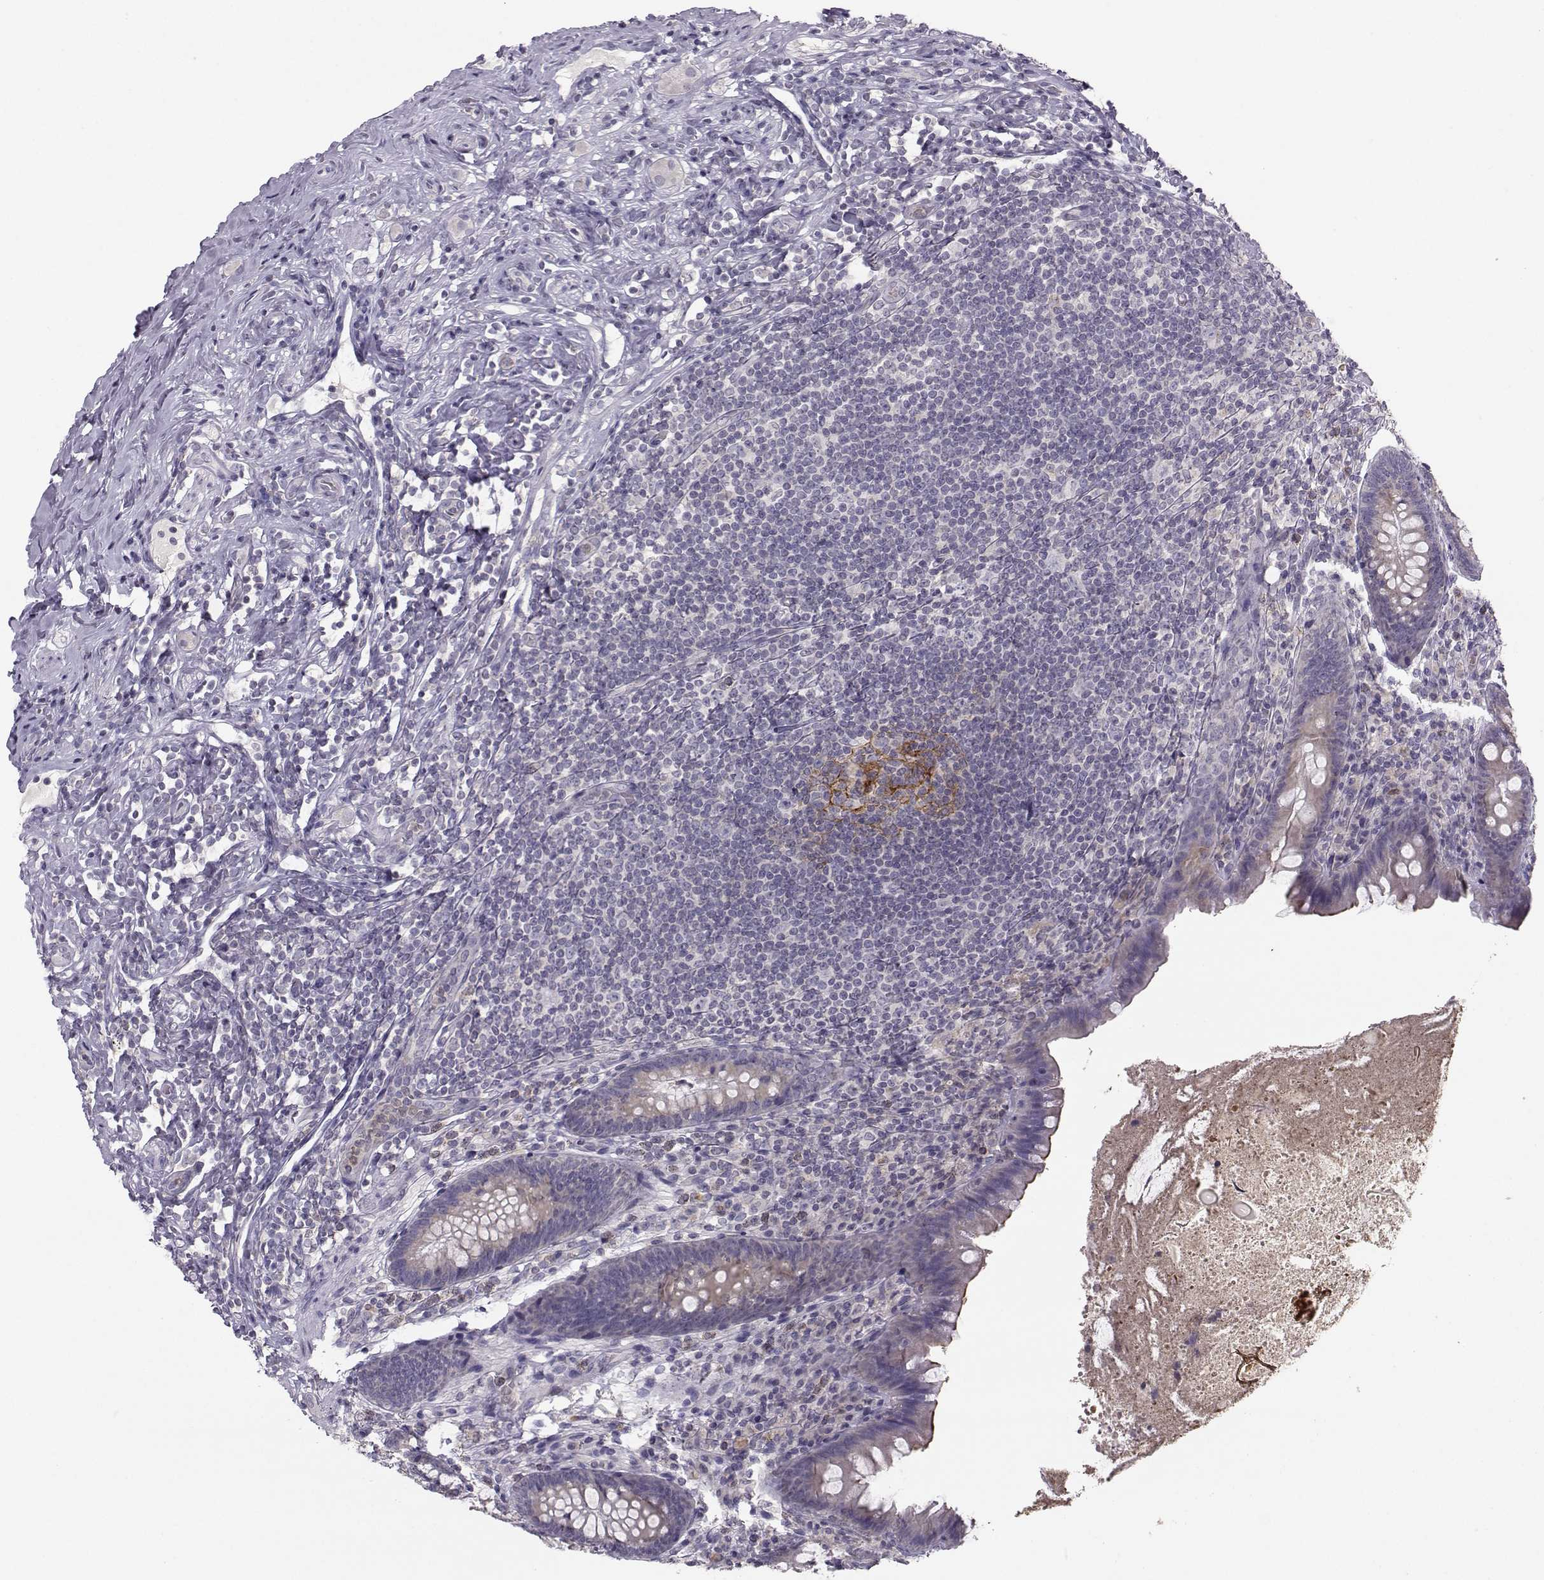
{"staining": {"intensity": "strong", "quantity": "<25%", "location": "cytoplasmic/membranous"}, "tissue": "appendix", "cell_type": "Glandular cells", "image_type": "normal", "snomed": [{"axis": "morphology", "description": "Normal tissue, NOS"}, {"axis": "topography", "description": "Appendix"}], "caption": "Brown immunohistochemical staining in unremarkable appendix shows strong cytoplasmic/membranous positivity in approximately <25% of glandular cells.", "gene": "FCAMR", "patient": {"sex": "male", "age": 47}}